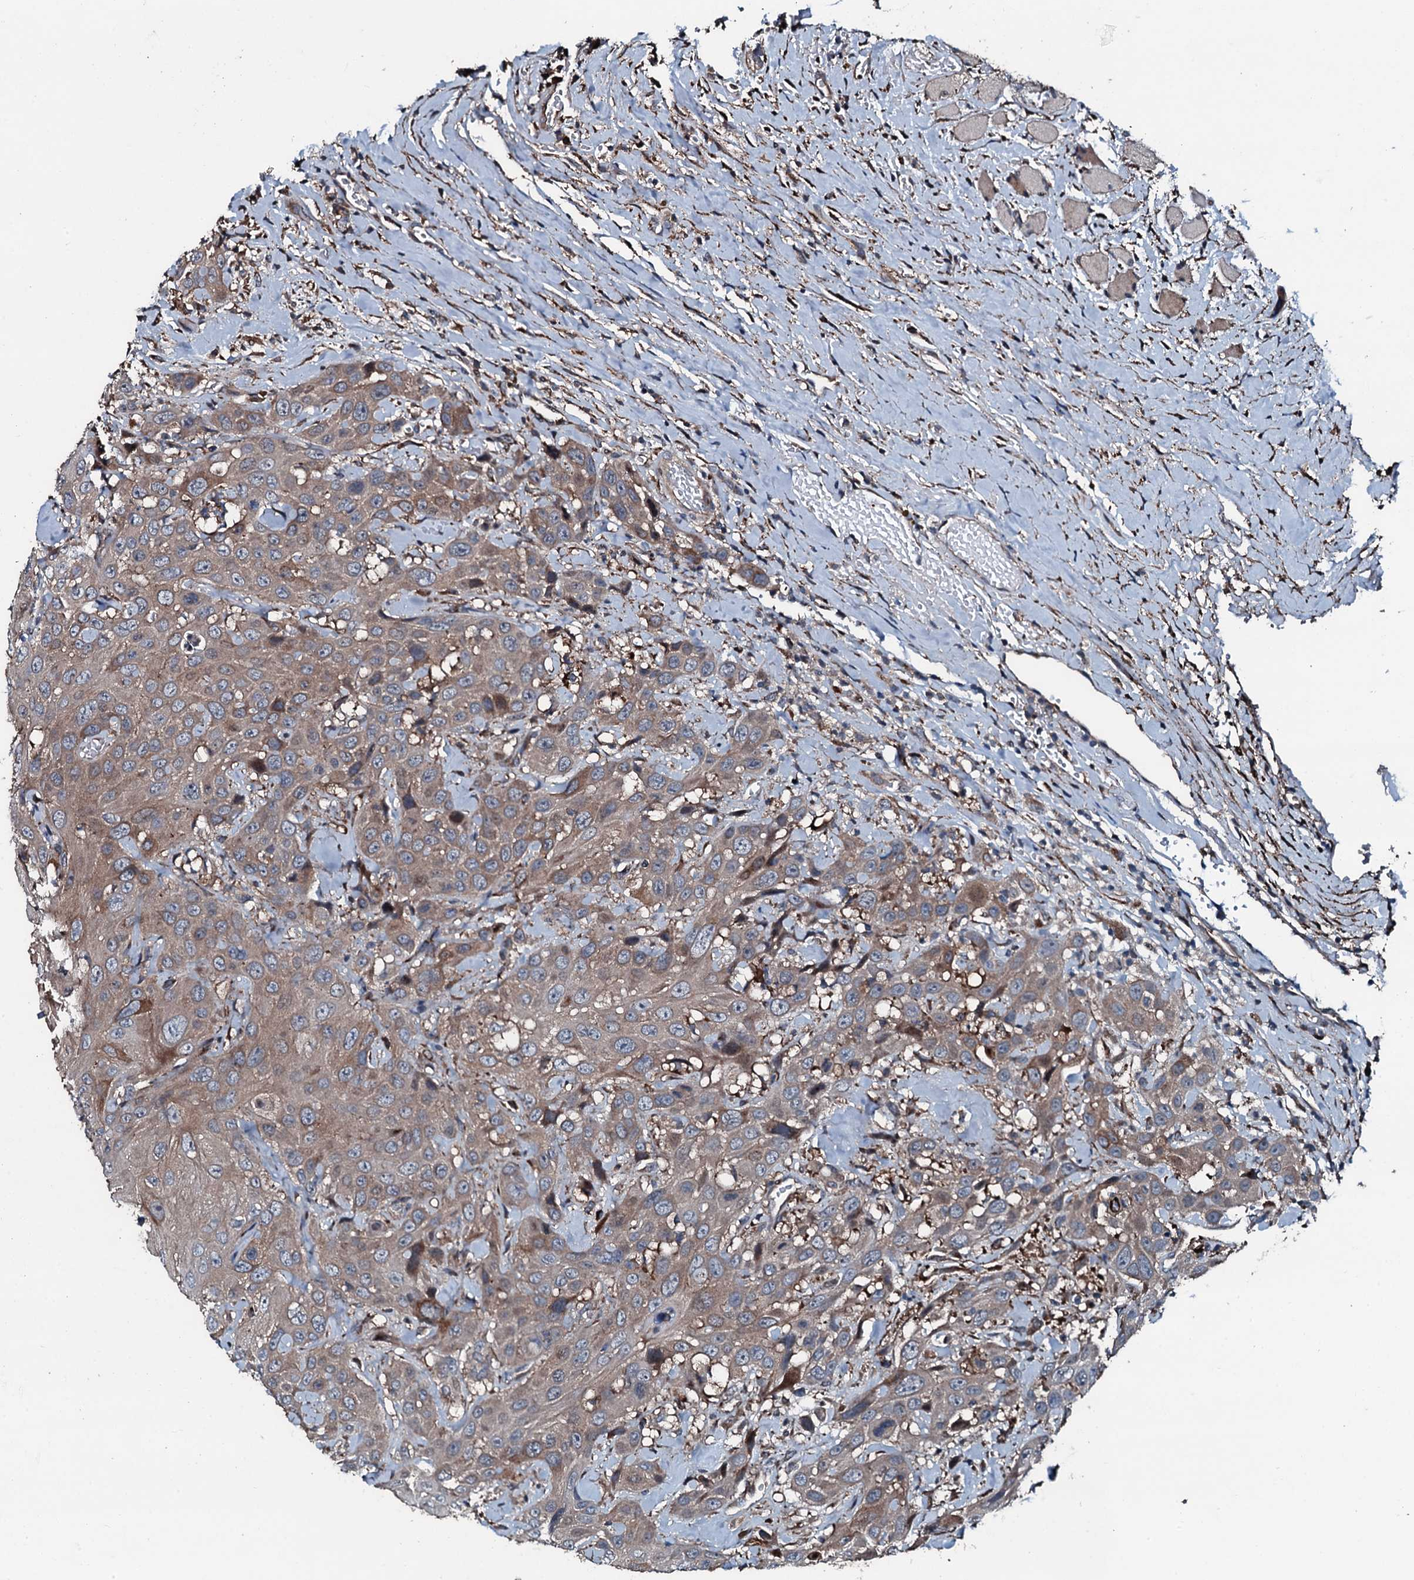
{"staining": {"intensity": "weak", "quantity": ">75%", "location": "cytoplasmic/membranous"}, "tissue": "head and neck cancer", "cell_type": "Tumor cells", "image_type": "cancer", "snomed": [{"axis": "morphology", "description": "Squamous cell carcinoma, NOS"}, {"axis": "topography", "description": "Head-Neck"}], "caption": "Human head and neck cancer (squamous cell carcinoma) stained with a protein marker exhibits weak staining in tumor cells.", "gene": "AARS1", "patient": {"sex": "male", "age": 81}}